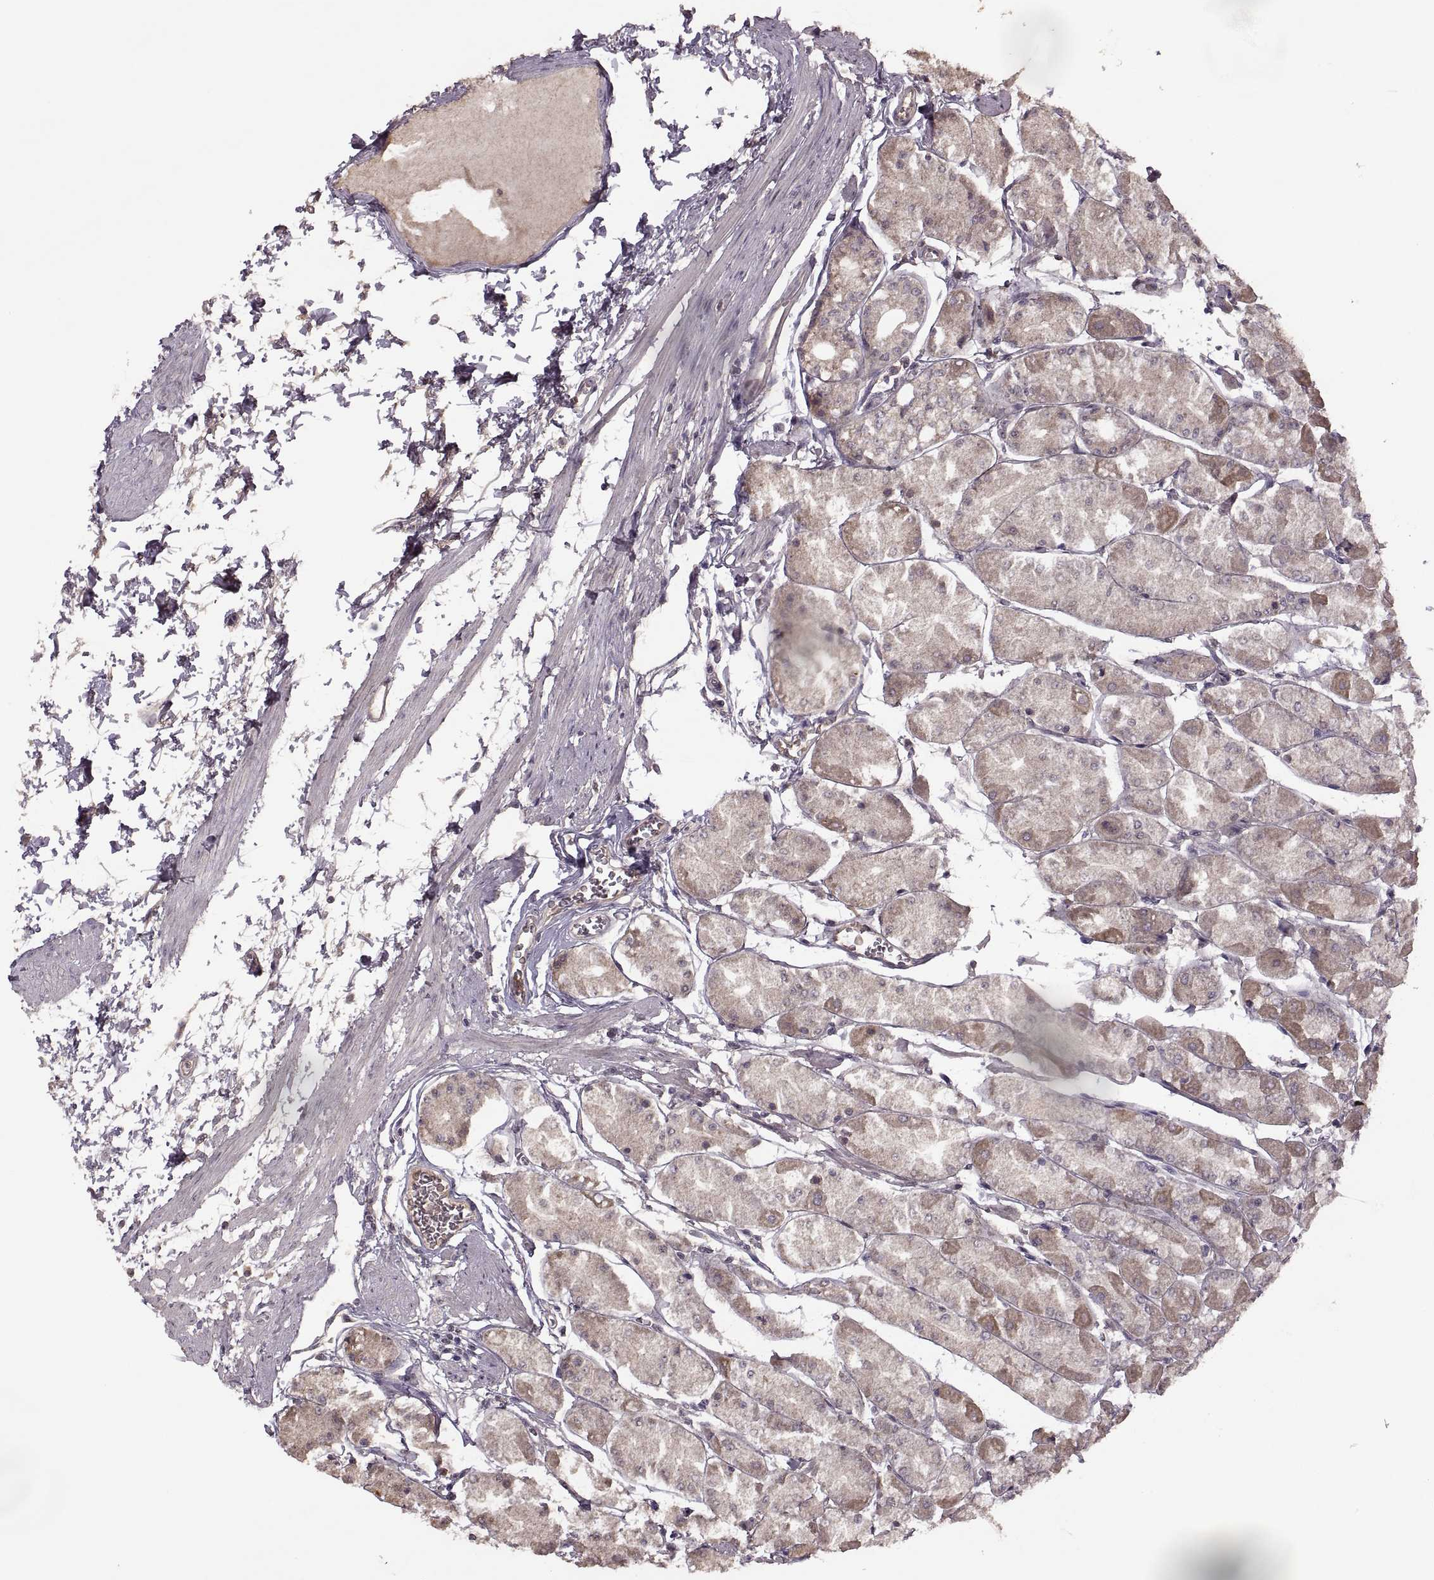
{"staining": {"intensity": "moderate", "quantity": "<25%", "location": "cytoplasmic/membranous"}, "tissue": "stomach", "cell_type": "Glandular cells", "image_type": "normal", "snomed": [{"axis": "morphology", "description": "Normal tissue, NOS"}, {"axis": "topography", "description": "Stomach, upper"}], "caption": "Unremarkable stomach was stained to show a protein in brown. There is low levels of moderate cytoplasmic/membranous staining in about <25% of glandular cells.", "gene": "PIERCE1", "patient": {"sex": "male", "age": 60}}